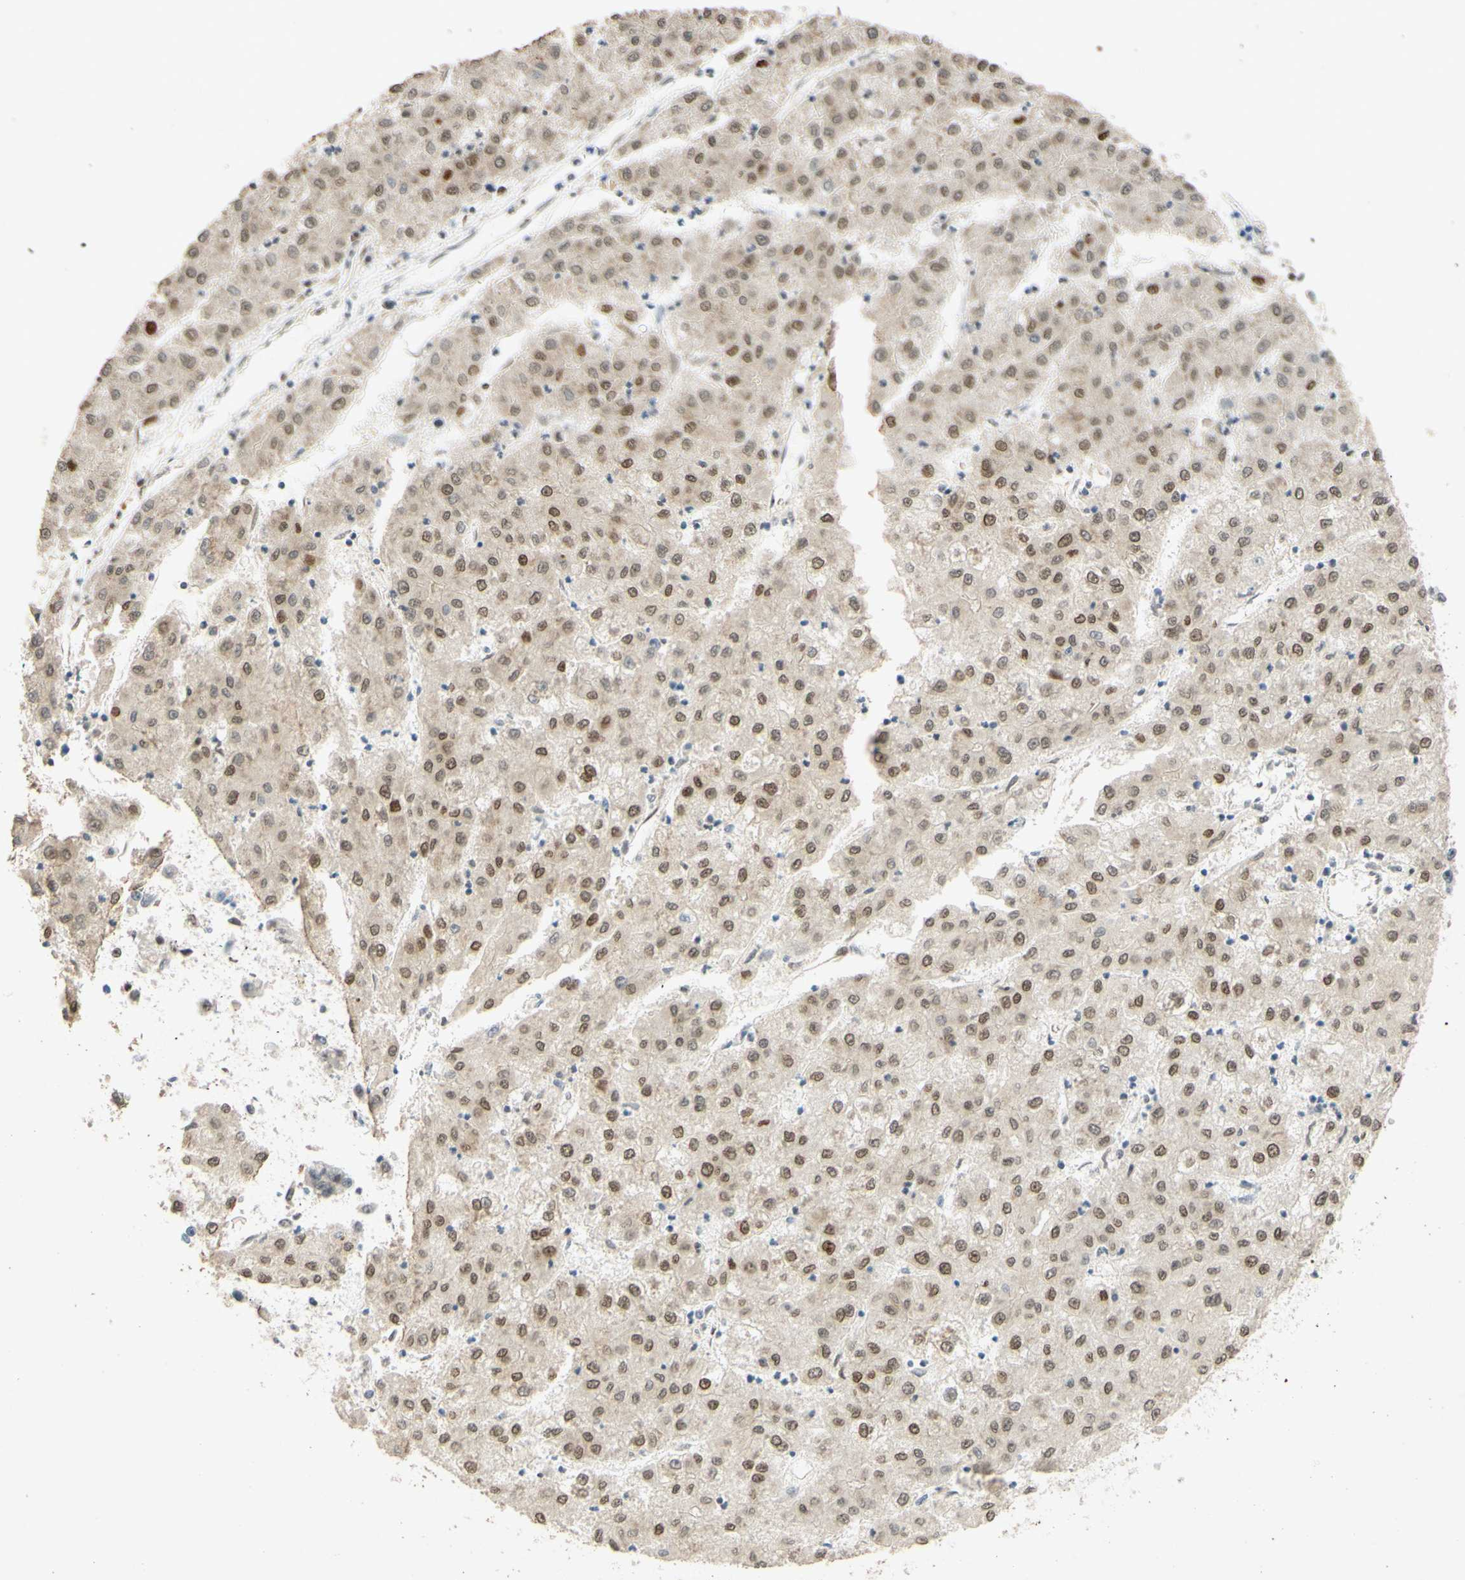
{"staining": {"intensity": "moderate", "quantity": ">75%", "location": "nuclear"}, "tissue": "liver cancer", "cell_type": "Tumor cells", "image_type": "cancer", "snomed": [{"axis": "morphology", "description": "Carcinoma, Hepatocellular, NOS"}, {"axis": "topography", "description": "Liver"}], "caption": "Protein staining by IHC displays moderate nuclear expression in about >75% of tumor cells in hepatocellular carcinoma (liver).", "gene": "POLB", "patient": {"sex": "male", "age": 72}}